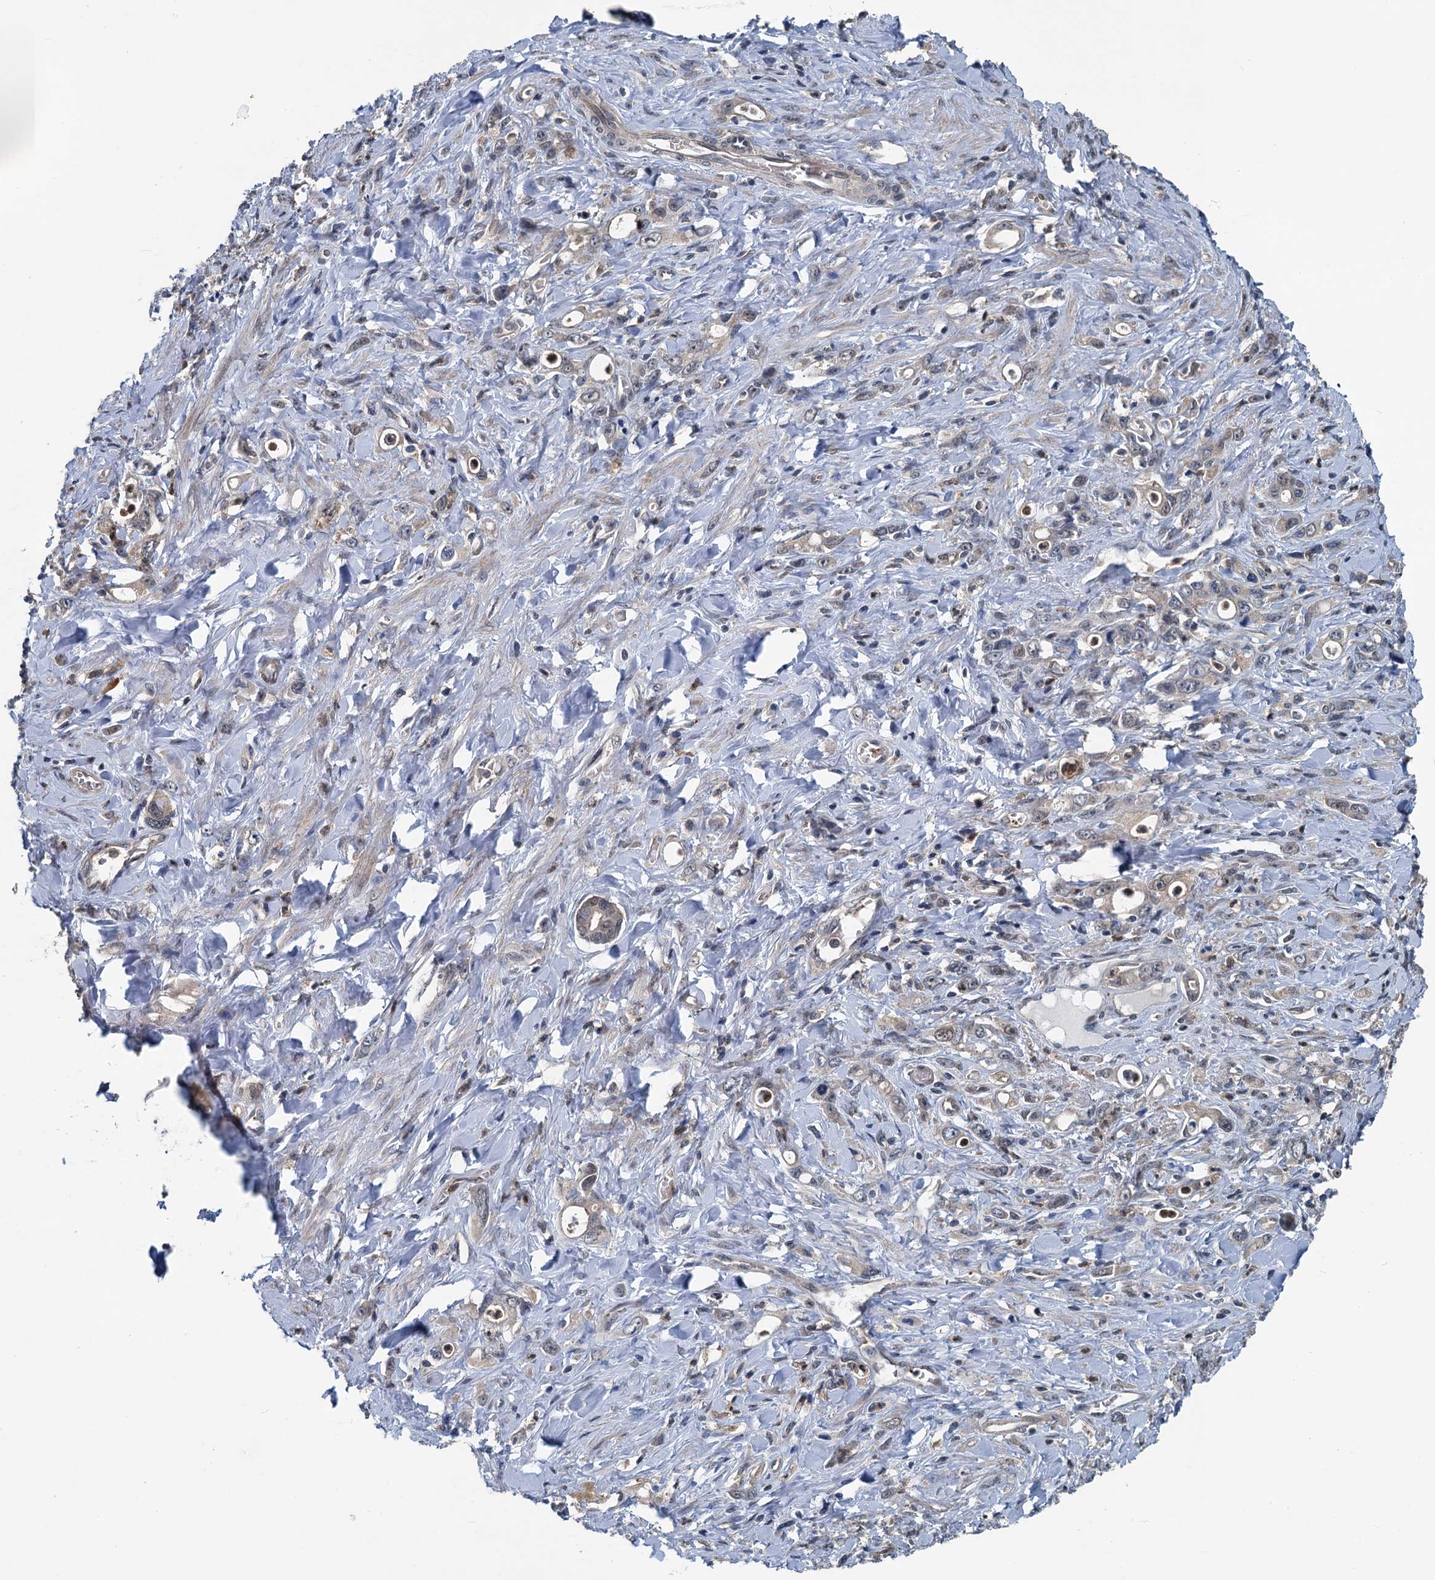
{"staining": {"intensity": "negative", "quantity": "none", "location": "none"}, "tissue": "stomach cancer", "cell_type": "Tumor cells", "image_type": "cancer", "snomed": [{"axis": "morphology", "description": "Adenocarcinoma, NOS"}, {"axis": "topography", "description": "Stomach, lower"}], "caption": "DAB immunohistochemical staining of stomach cancer (adenocarcinoma) shows no significant staining in tumor cells.", "gene": "GCLM", "patient": {"sex": "female", "age": 43}}